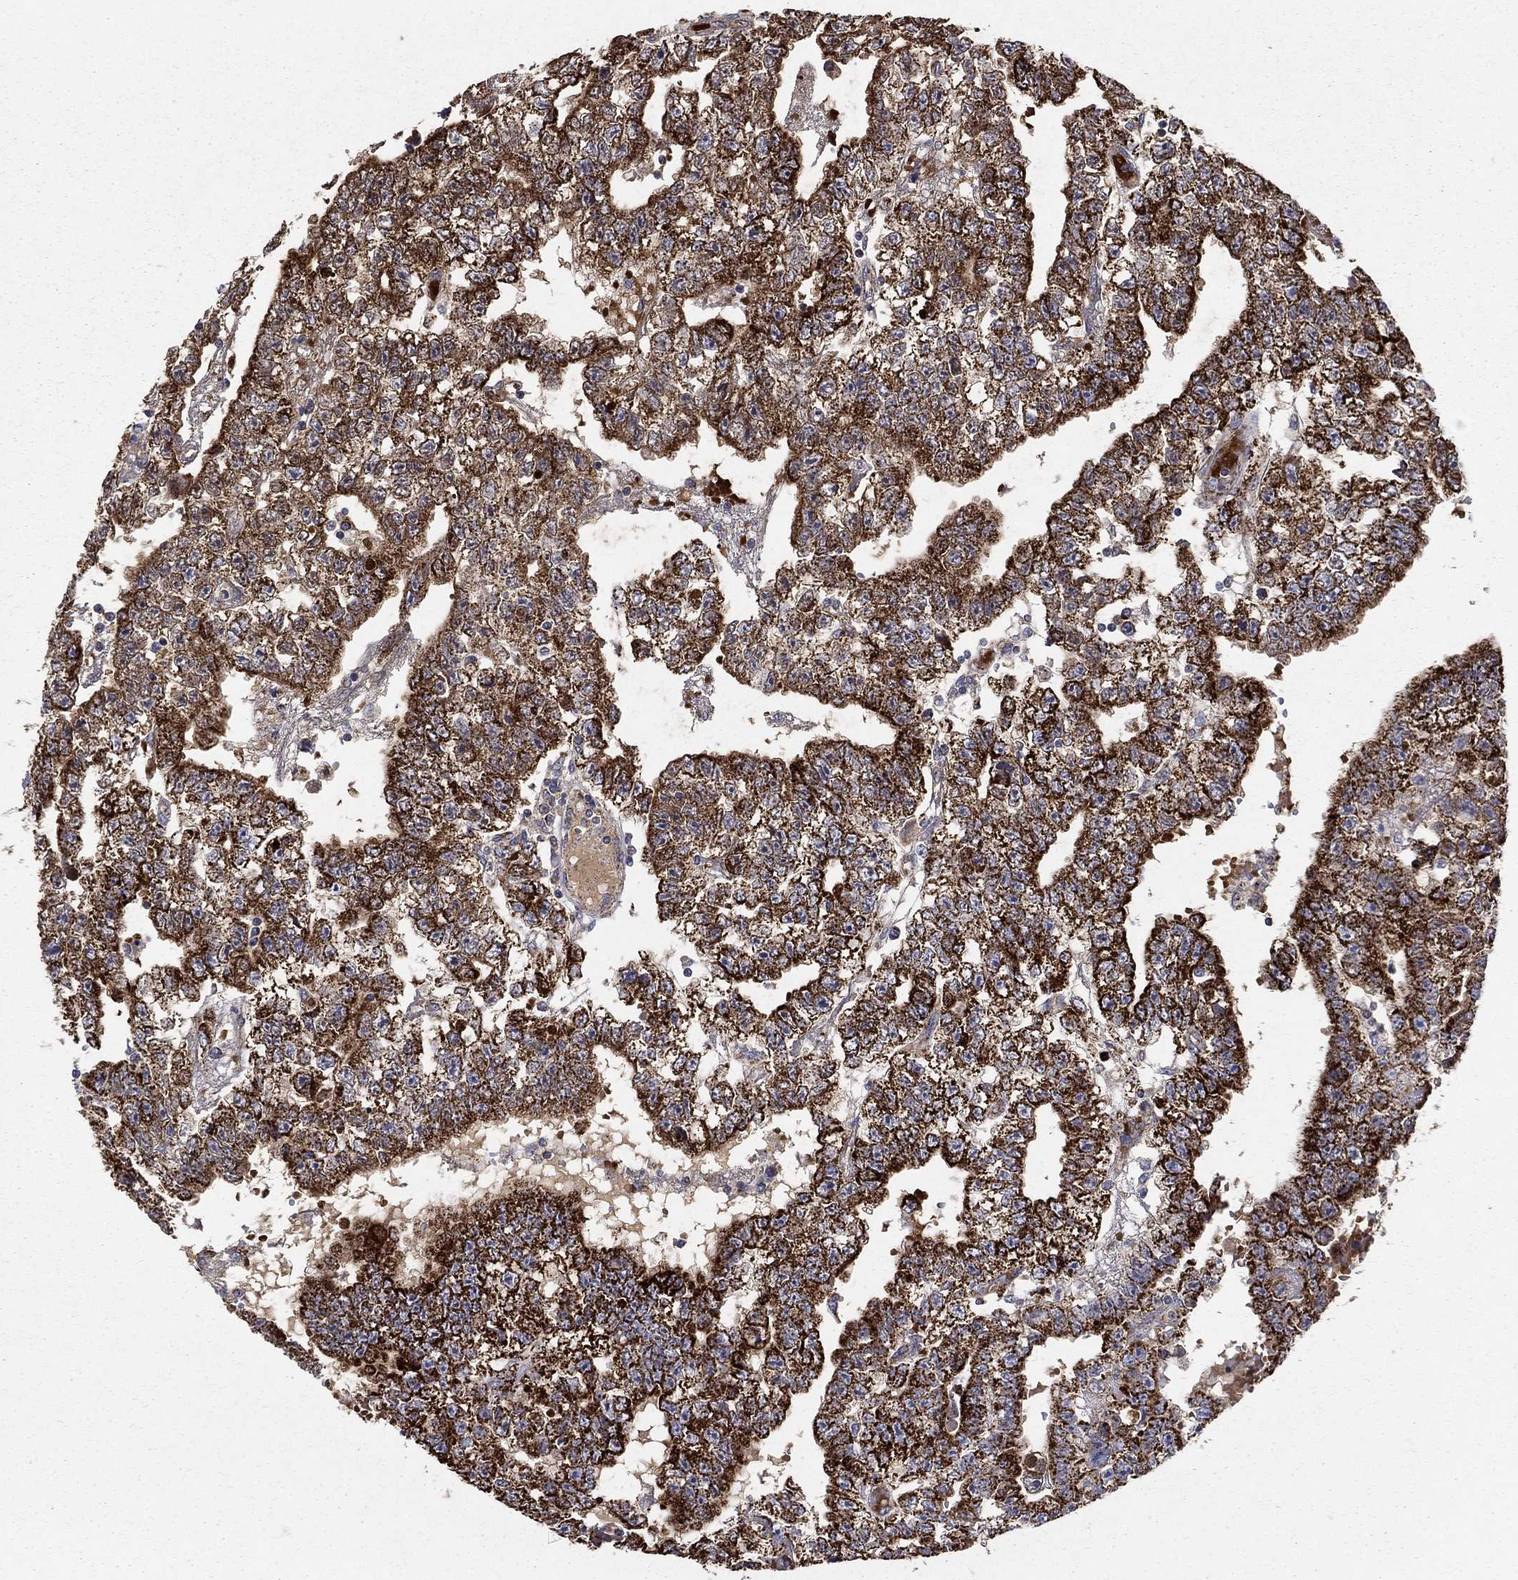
{"staining": {"intensity": "strong", "quantity": ">75%", "location": "cytoplasmic/membranous"}, "tissue": "testis cancer", "cell_type": "Tumor cells", "image_type": "cancer", "snomed": [{"axis": "morphology", "description": "Carcinoma, Embryonal, NOS"}, {"axis": "topography", "description": "Testis"}], "caption": "Protein expression analysis of testis embryonal carcinoma shows strong cytoplasmic/membranous positivity in approximately >75% of tumor cells.", "gene": "GCSH", "patient": {"sex": "male", "age": 25}}